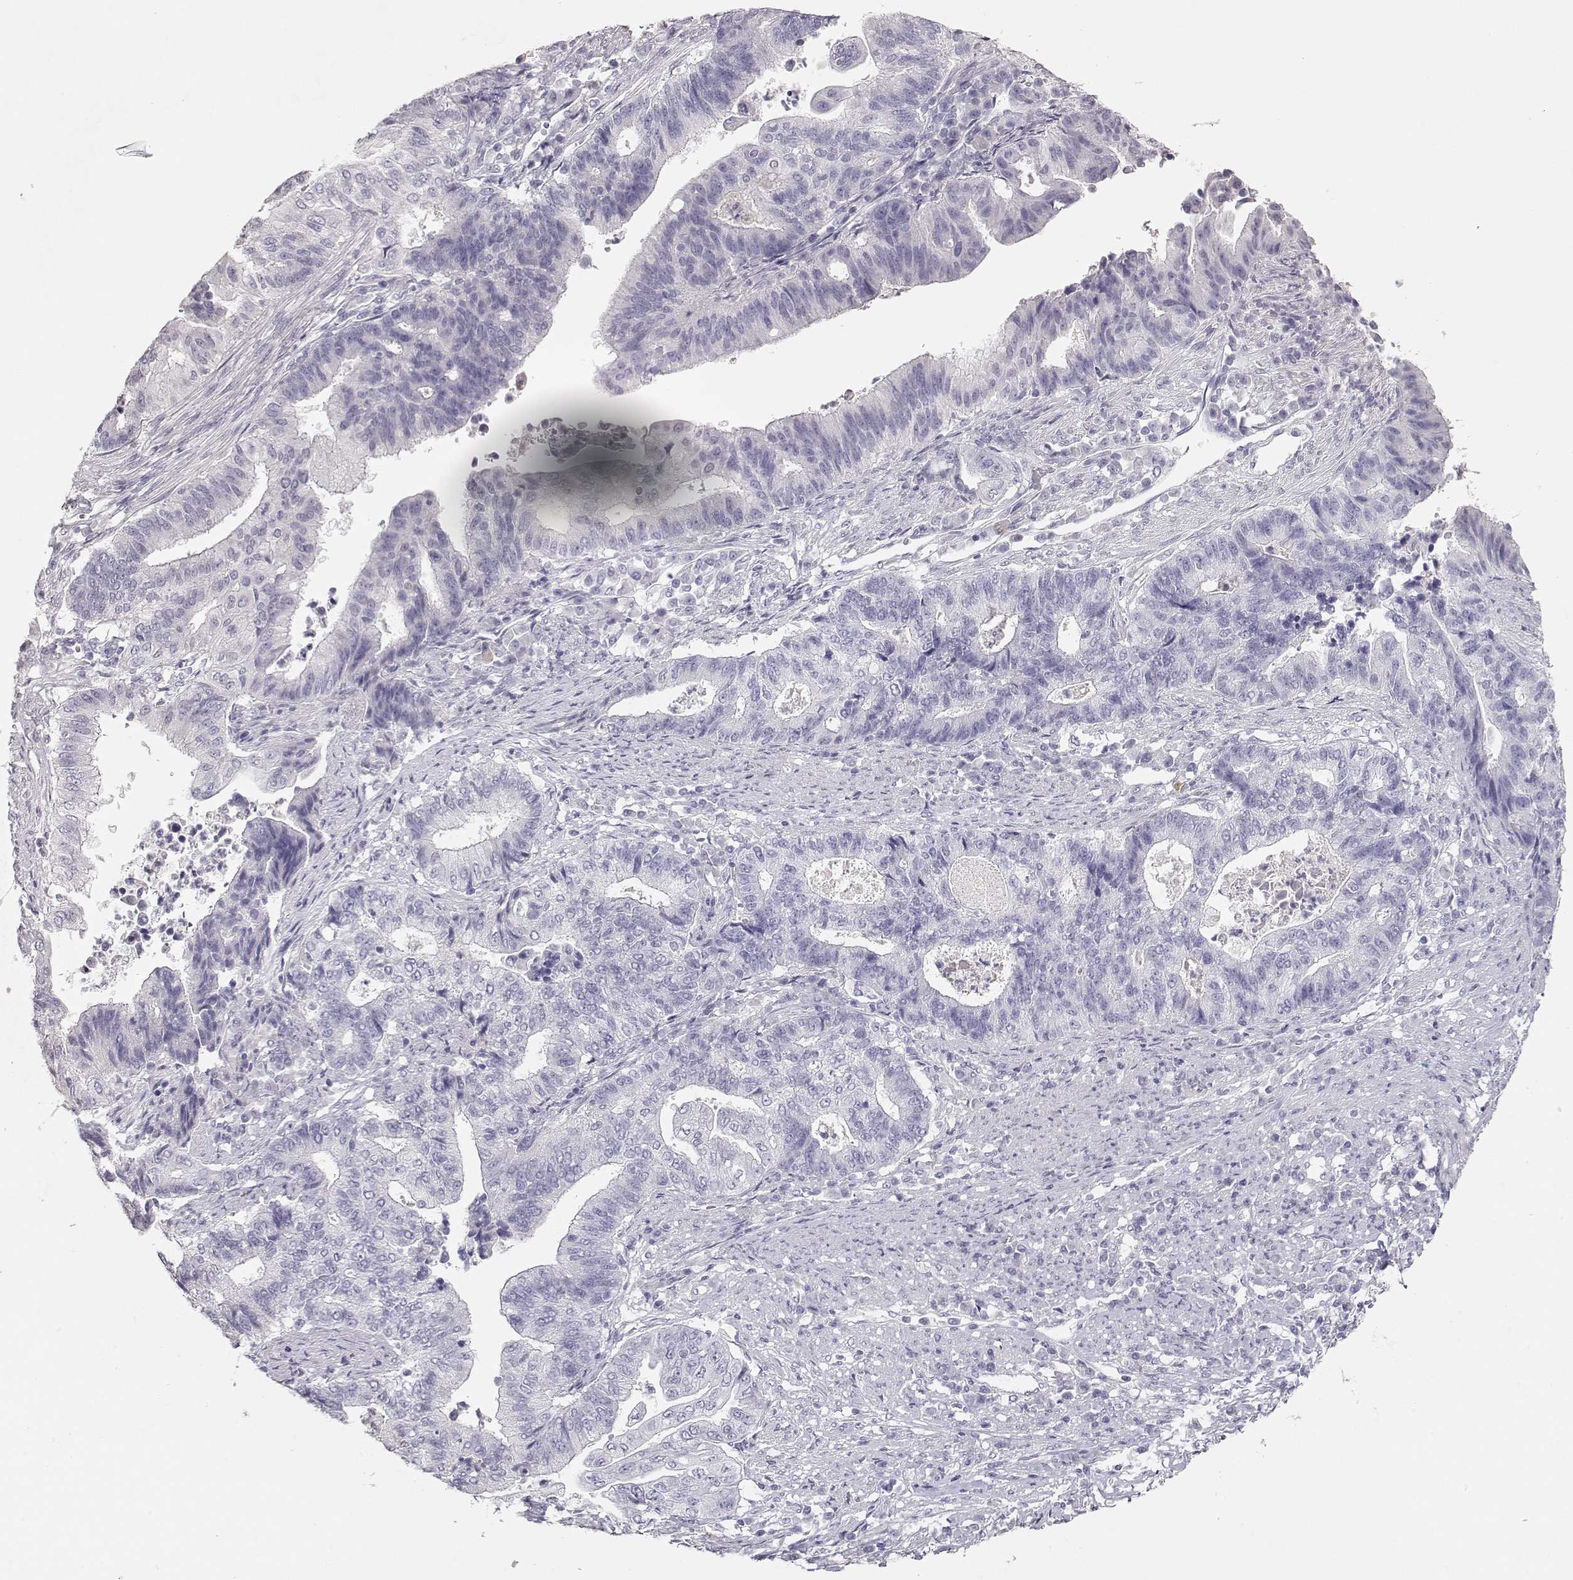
{"staining": {"intensity": "negative", "quantity": "none", "location": "none"}, "tissue": "endometrial cancer", "cell_type": "Tumor cells", "image_type": "cancer", "snomed": [{"axis": "morphology", "description": "Adenocarcinoma, NOS"}, {"axis": "topography", "description": "Uterus"}, {"axis": "topography", "description": "Endometrium"}], "caption": "High magnification brightfield microscopy of endometrial cancer stained with DAB (brown) and counterstained with hematoxylin (blue): tumor cells show no significant expression. (Immunohistochemistry, brightfield microscopy, high magnification).", "gene": "MAGEC1", "patient": {"sex": "female", "age": 54}}